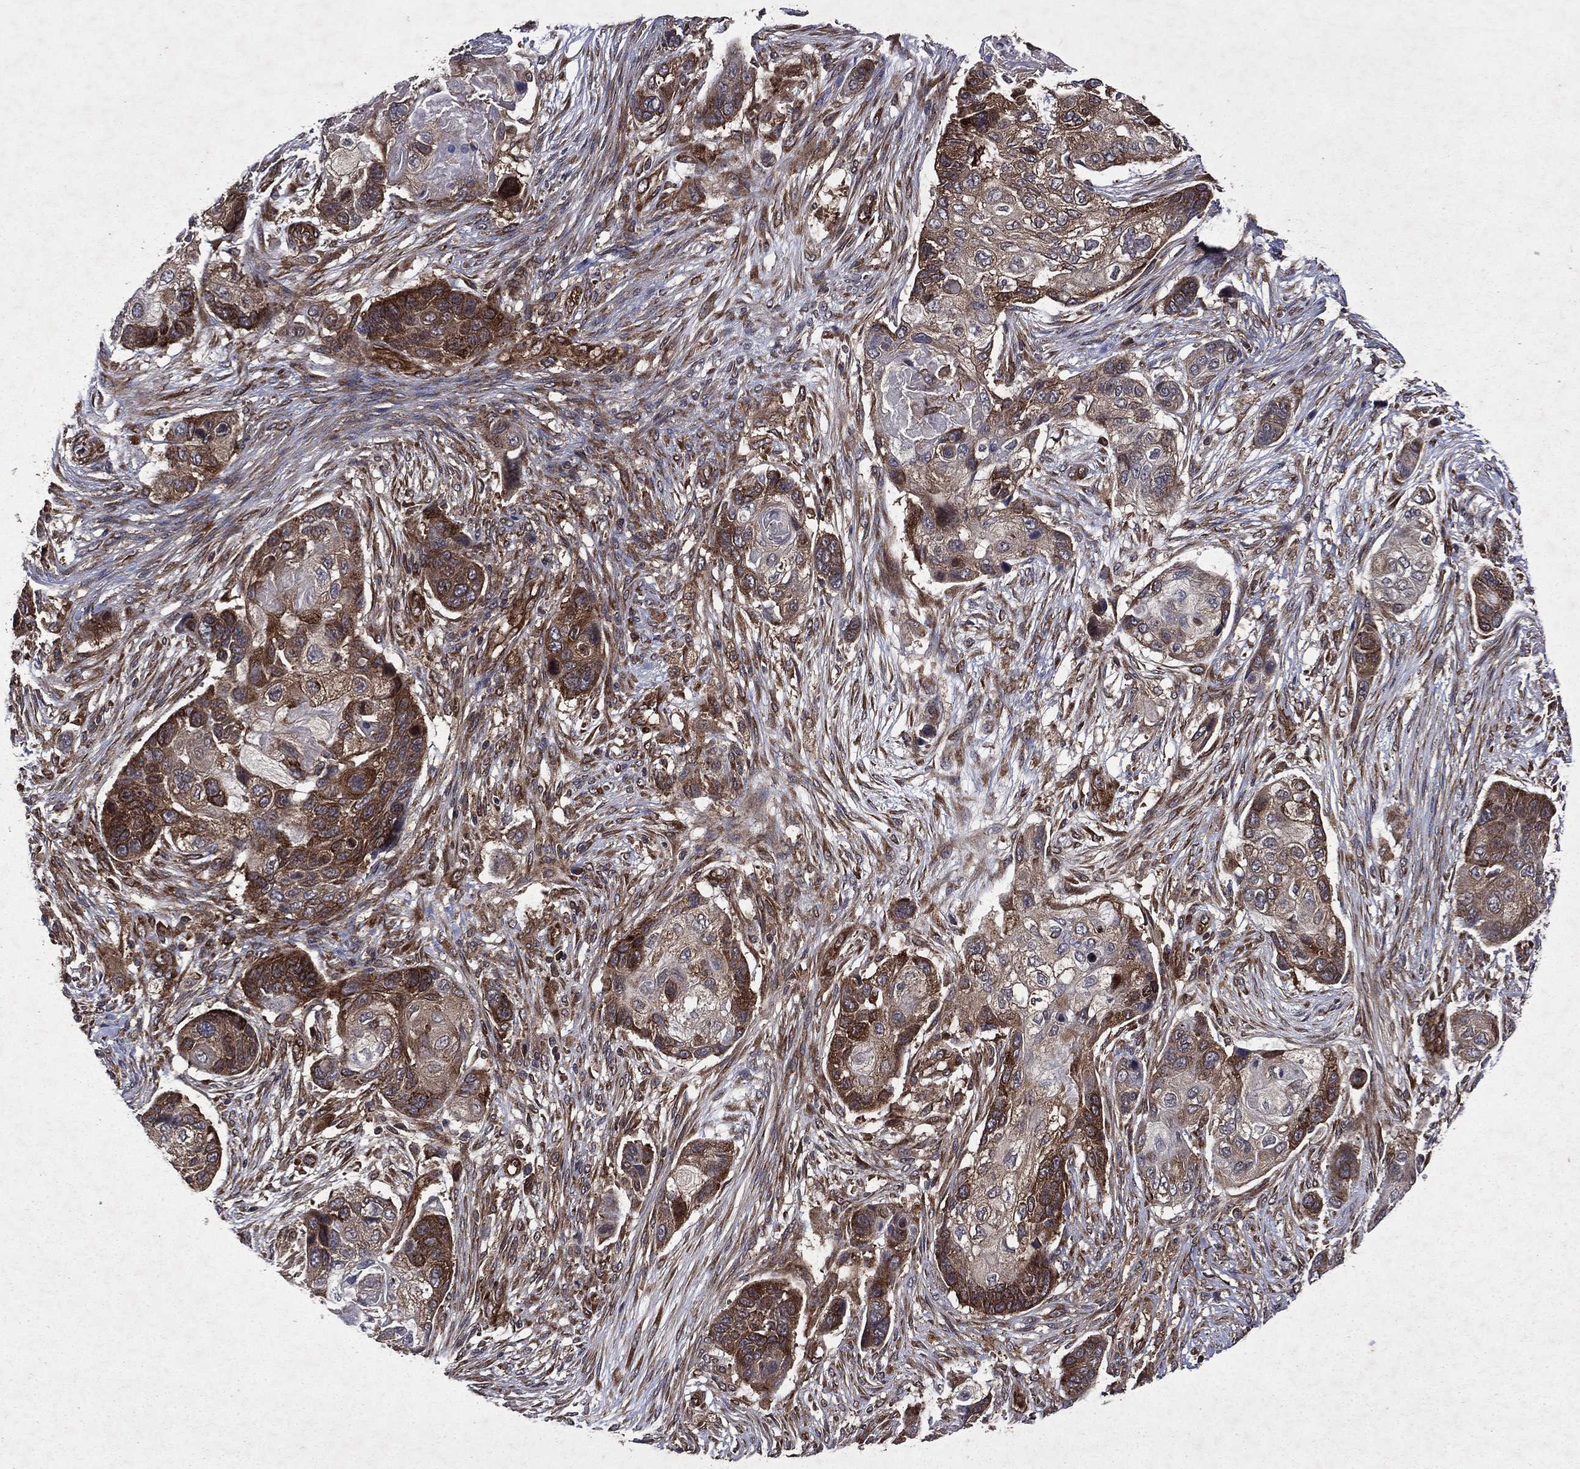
{"staining": {"intensity": "moderate", "quantity": ">75%", "location": "cytoplasmic/membranous"}, "tissue": "lung cancer", "cell_type": "Tumor cells", "image_type": "cancer", "snomed": [{"axis": "morphology", "description": "Squamous cell carcinoma, NOS"}, {"axis": "topography", "description": "Lung"}], "caption": "Protein expression analysis of human squamous cell carcinoma (lung) reveals moderate cytoplasmic/membranous positivity in approximately >75% of tumor cells. The staining is performed using DAB (3,3'-diaminobenzidine) brown chromogen to label protein expression. The nuclei are counter-stained blue using hematoxylin.", "gene": "EIF2B4", "patient": {"sex": "male", "age": 69}}